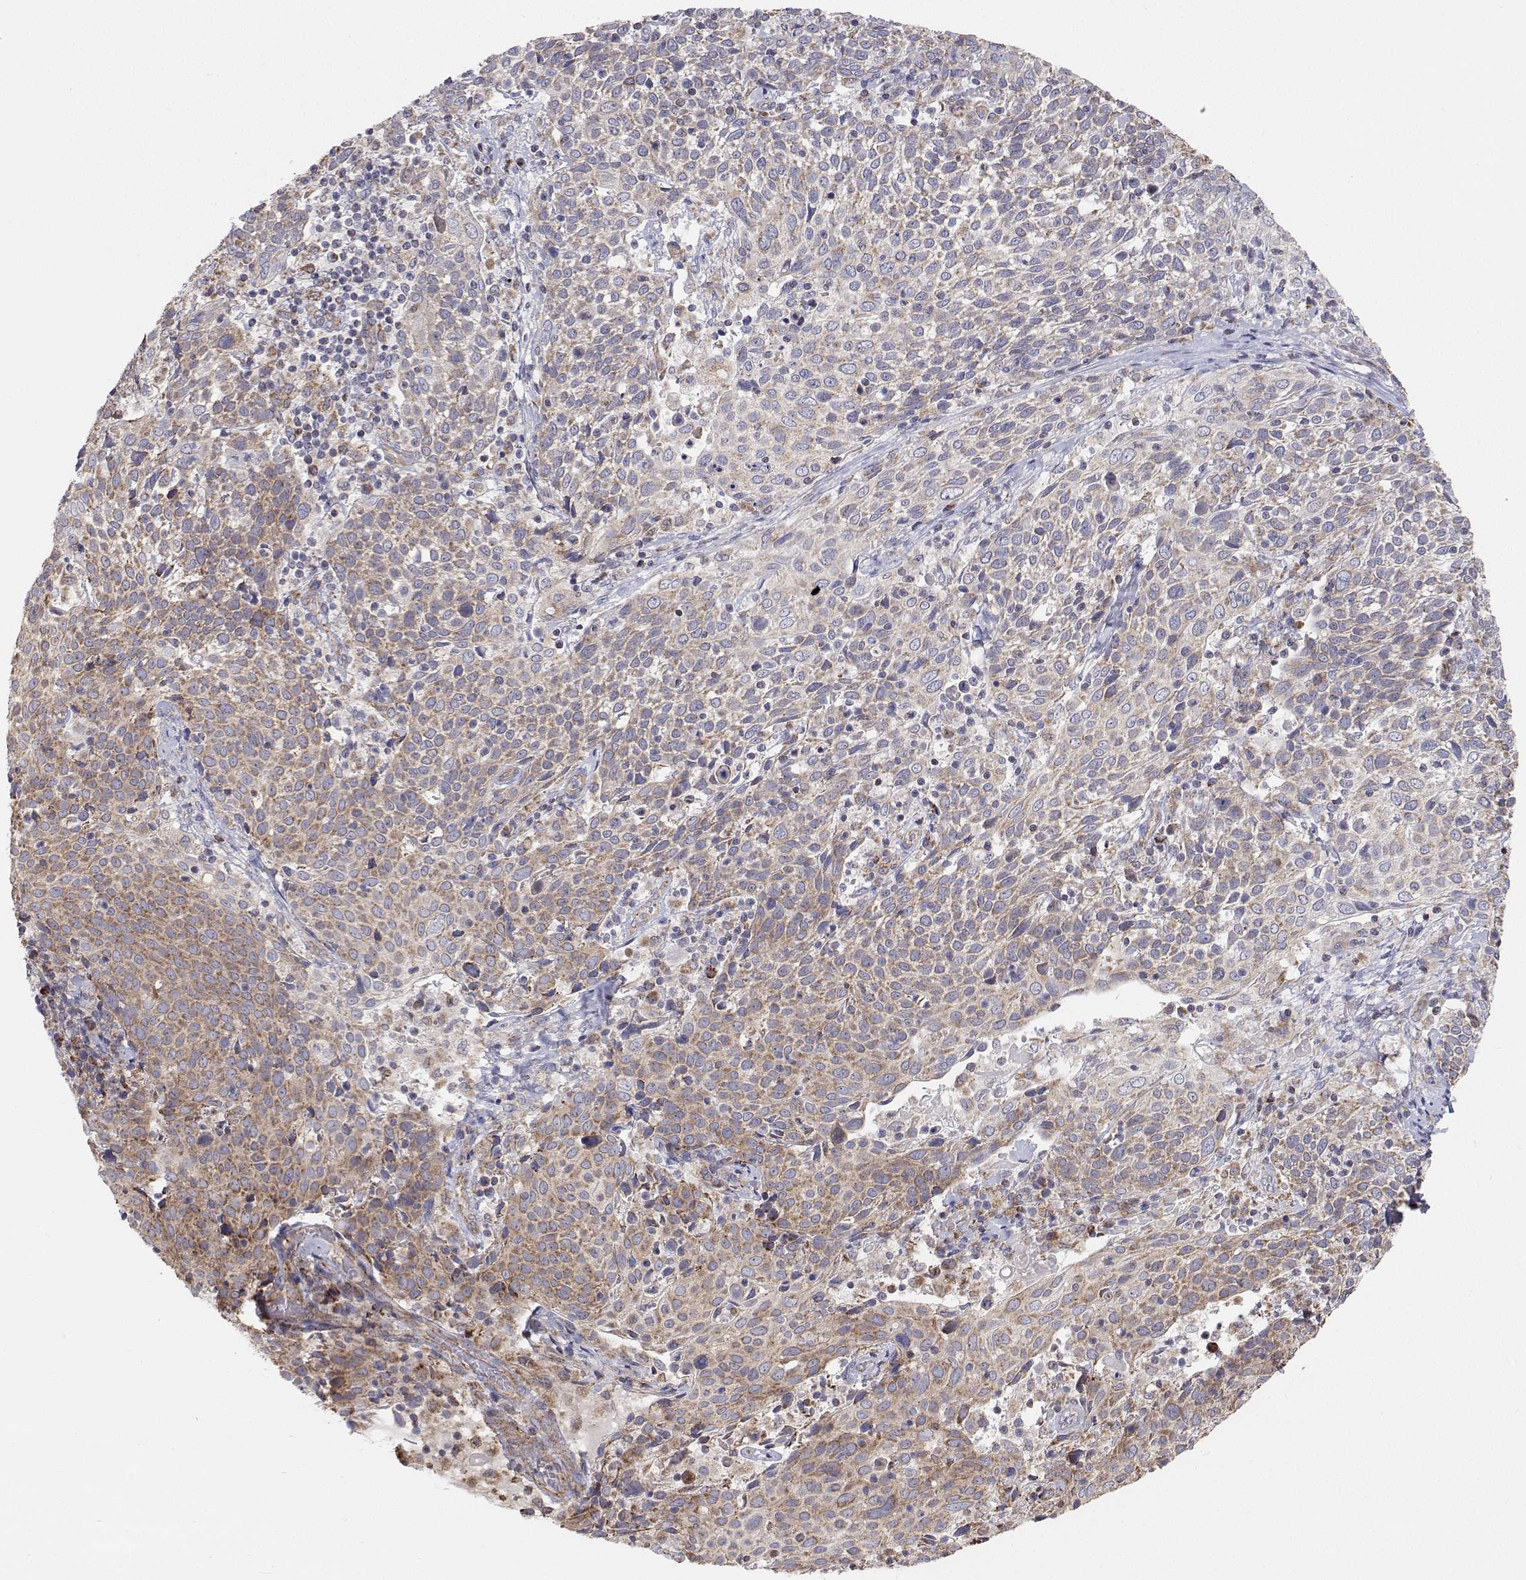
{"staining": {"intensity": "moderate", "quantity": "<25%", "location": "cytoplasmic/membranous"}, "tissue": "cervical cancer", "cell_type": "Tumor cells", "image_type": "cancer", "snomed": [{"axis": "morphology", "description": "Squamous cell carcinoma, NOS"}, {"axis": "topography", "description": "Cervix"}], "caption": "A high-resolution photomicrograph shows immunohistochemistry (IHC) staining of cervical cancer, which demonstrates moderate cytoplasmic/membranous expression in about <25% of tumor cells. The protein is stained brown, and the nuclei are stained in blue (DAB (3,3'-diaminobenzidine) IHC with brightfield microscopy, high magnification).", "gene": "SPICE1", "patient": {"sex": "female", "age": 61}}